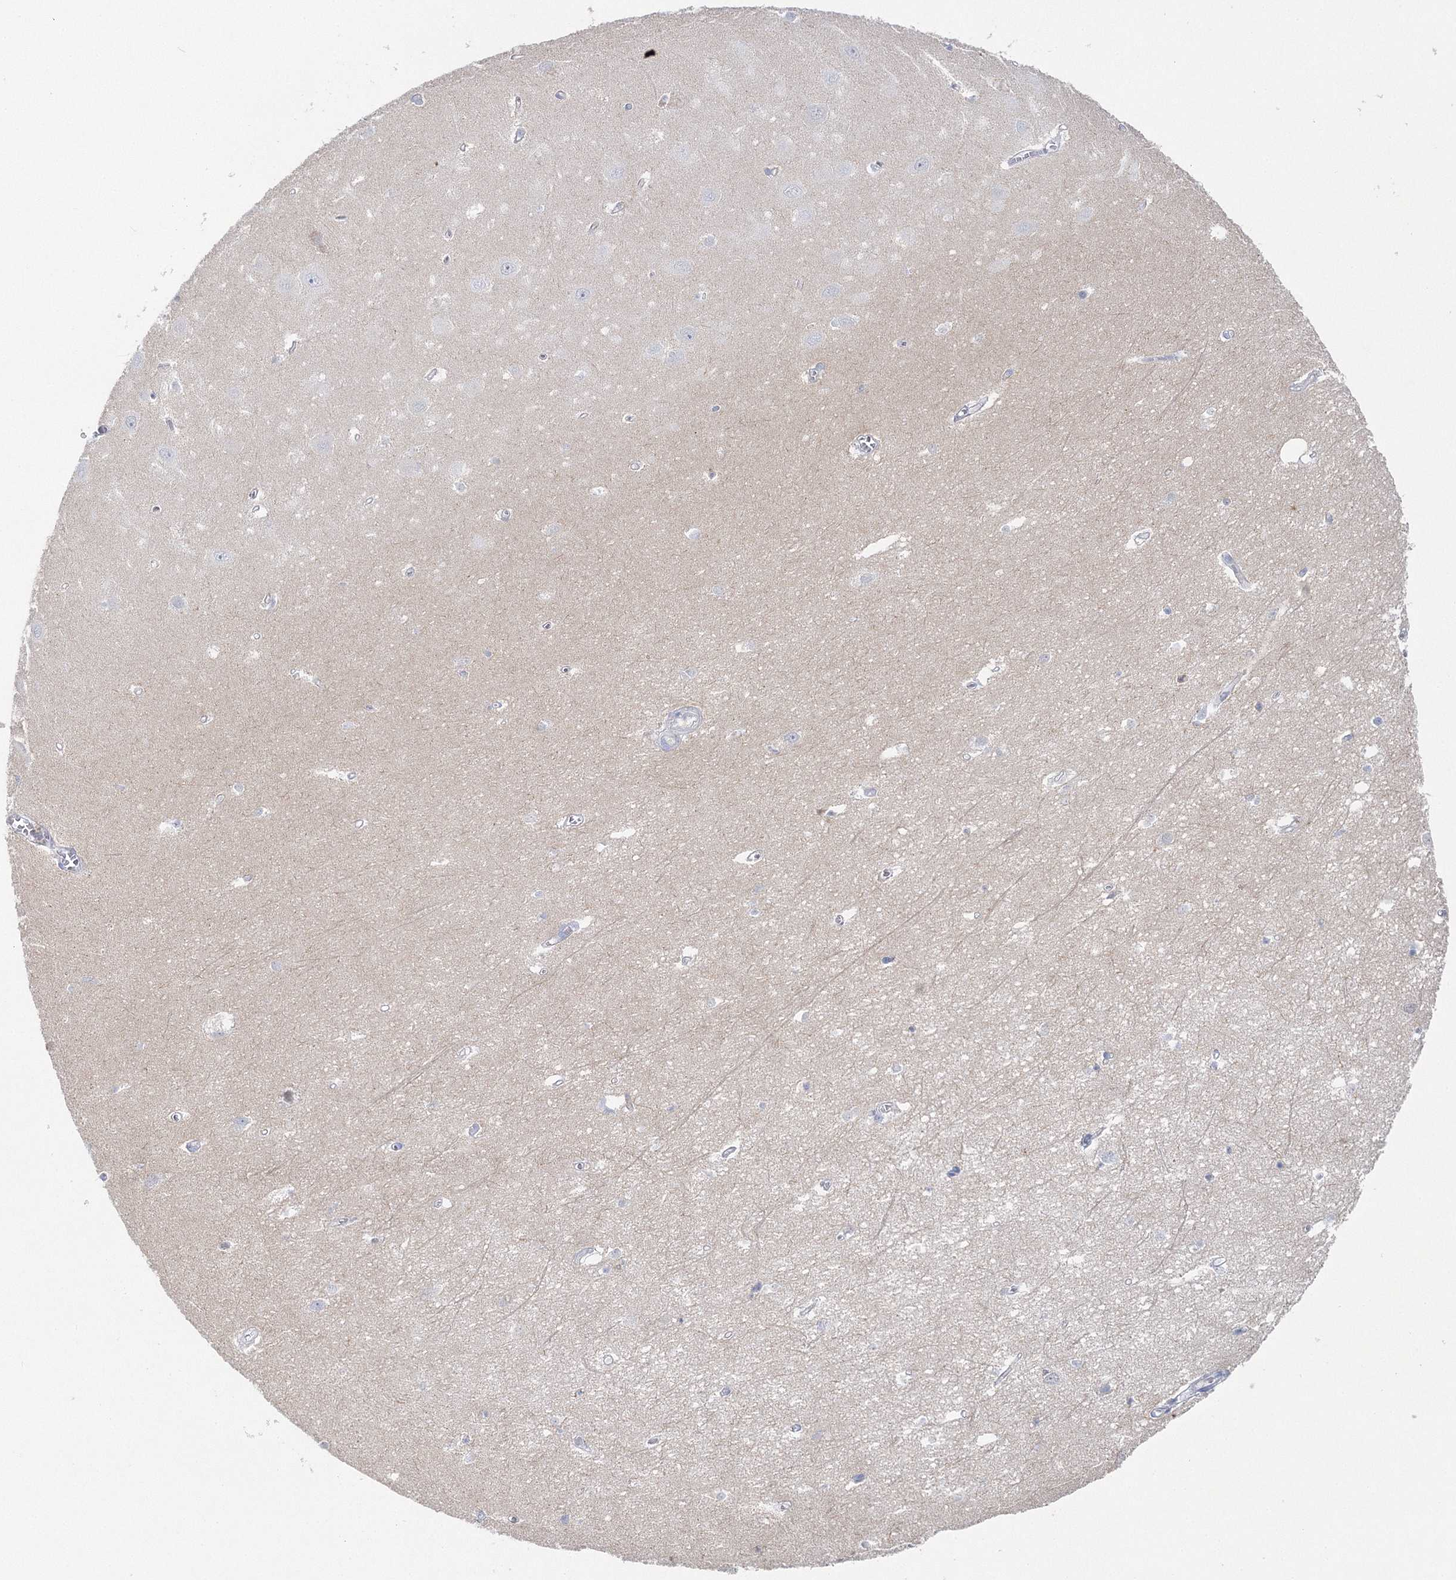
{"staining": {"intensity": "negative", "quantity": "none", "location": "none"}, "tissue": "hippocampus", "cell_type": "Glial cells", "image_type": "normal", "snomed": [{"axis": "morphology", "description": "Normal tissue, NOS"}, {"axis": "topography", "description": "Hippocampus"}], "caption": "Human hippocampus stained for a protein using immunohistochemistry demonstrates no positivity in glial cells.", "gene": "HMGCS1", "patient": {"sex": "female", "age": 64}}